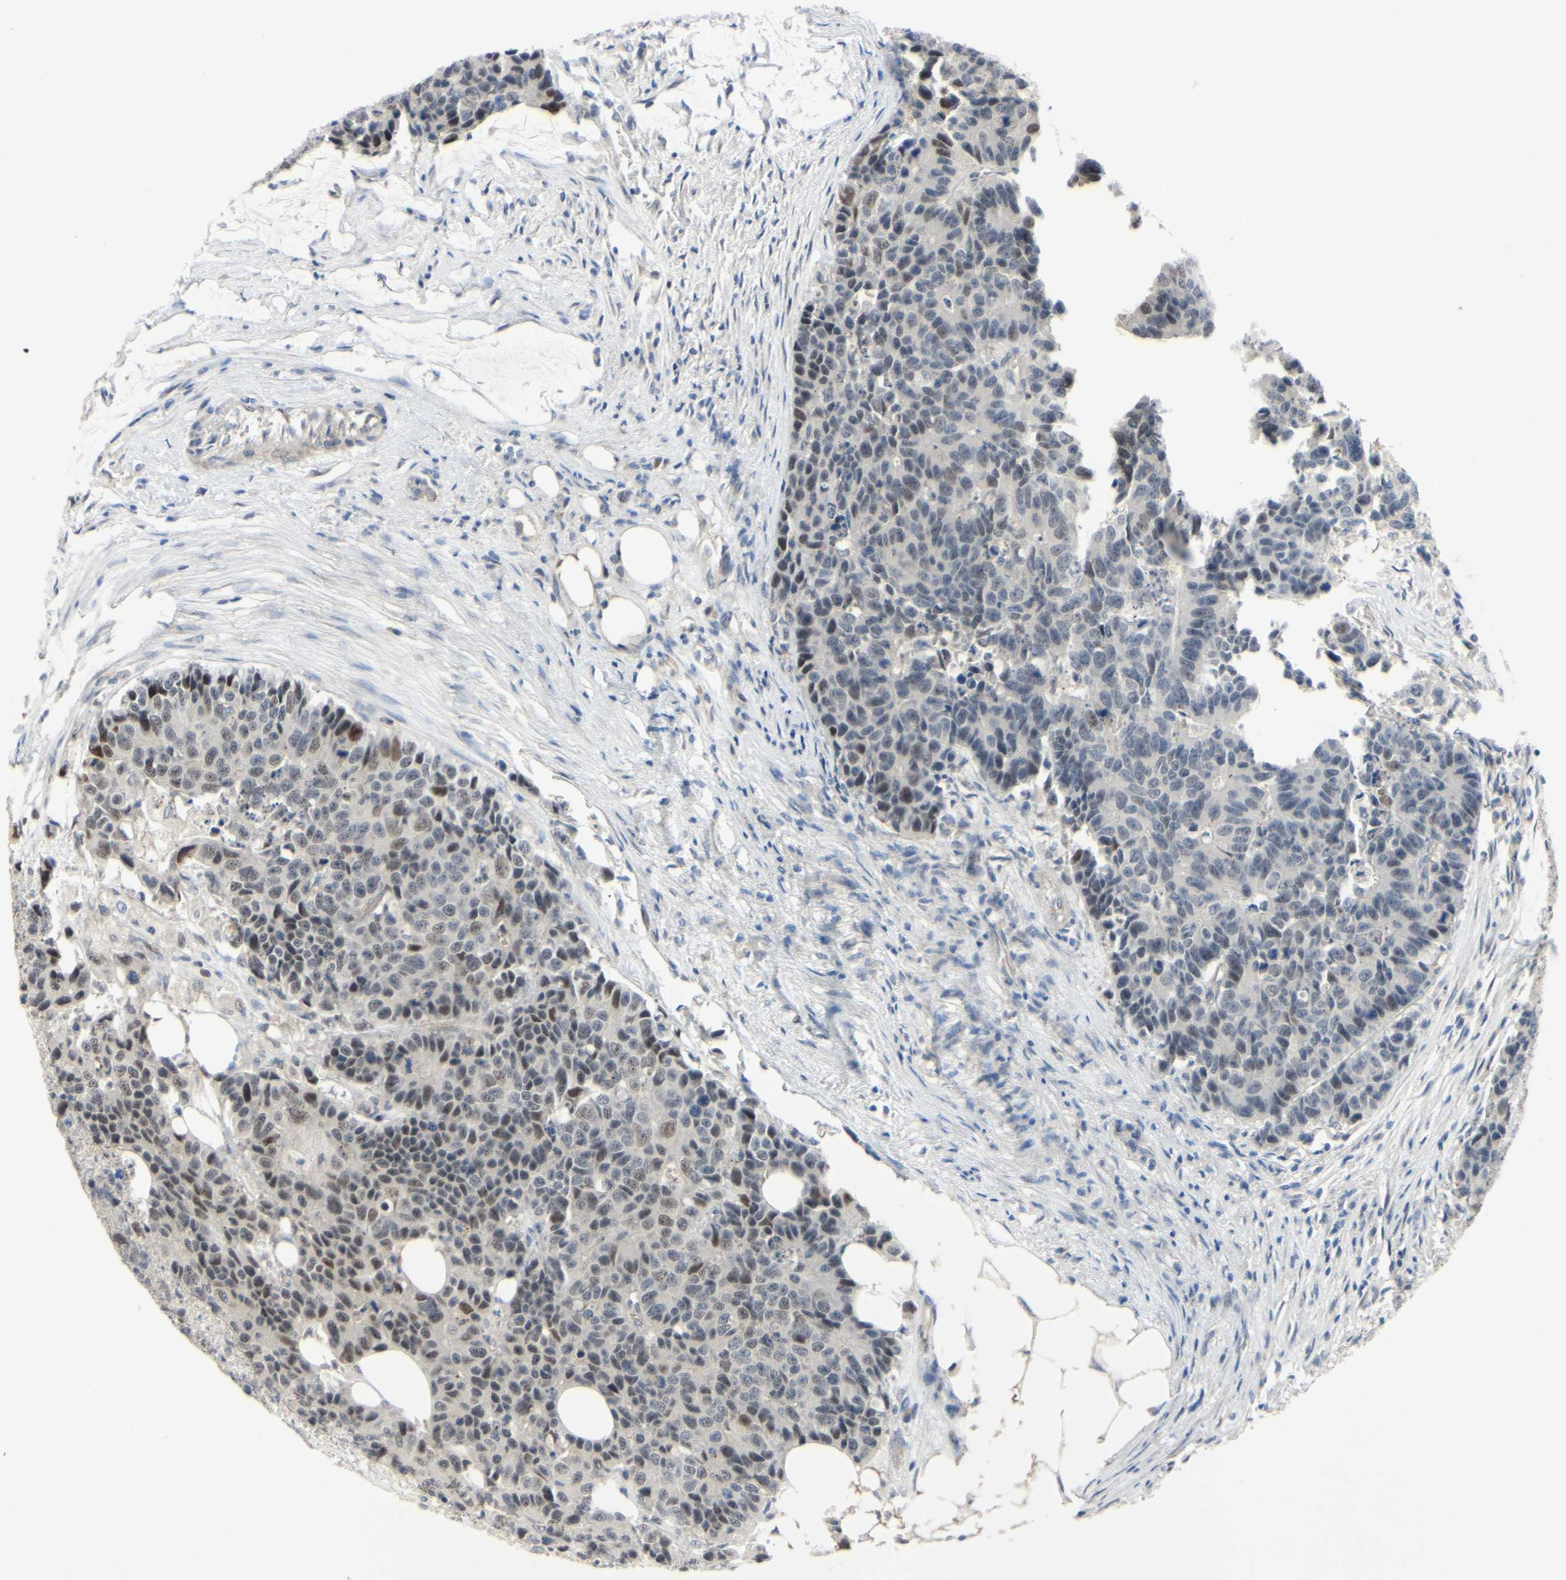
{"staining": {"intensity": "weak", "quantity": "<25%", "location": "nuclear"}, "tissue": "colorectal cancer", "cell_type": "Tumor cells", "image_type": "cancer", "snomed": [{"axis": "morphology", "description": "Adenocarcinoma, NOS"}, {"axis": "topography", "description": "Colon"}], "caption": "The photomicrograph demonstrates no significant expression in tumor cells of colorectal cancer.", "gene": "LHX9", "patient": {"sex": "female", "age": 86}}